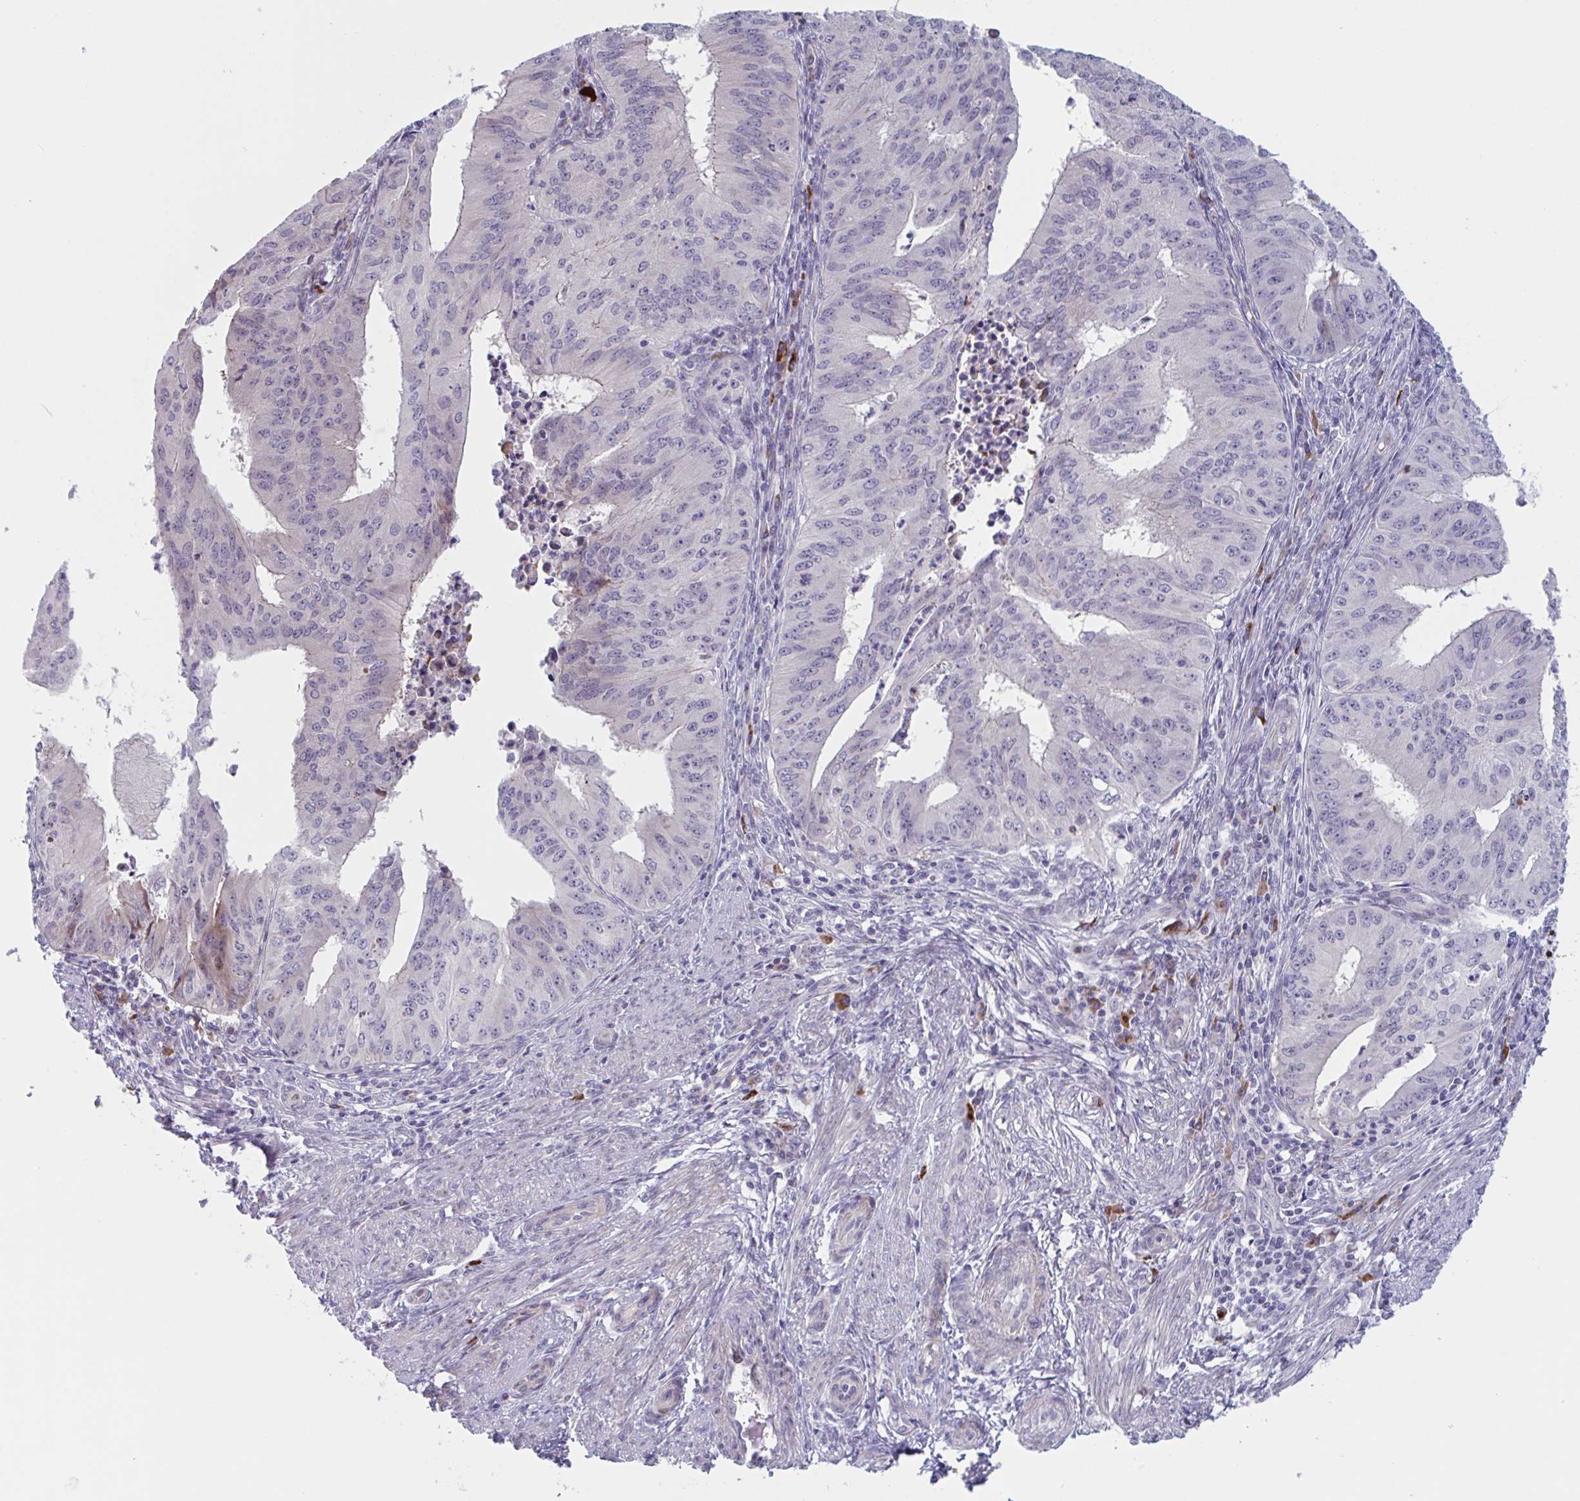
{"staining": {"intensity": "negative", "quantity": "none", "location": "none"}, "tissue": "endometrial cancer", "cell_type": "Tumor cells", "image_type": "cancer", "snomed": [{"axis": "morphology", "description": "Adenocarcinoma, NOS"}, {"axis": "topography", "description": "Endometrium"}], "caption": "Tumor cells are negative for brown protein staining in adenocarcinoma (endometrial).", "gene": "DUXA", "patient": {"sex": "female", "age": 50}}